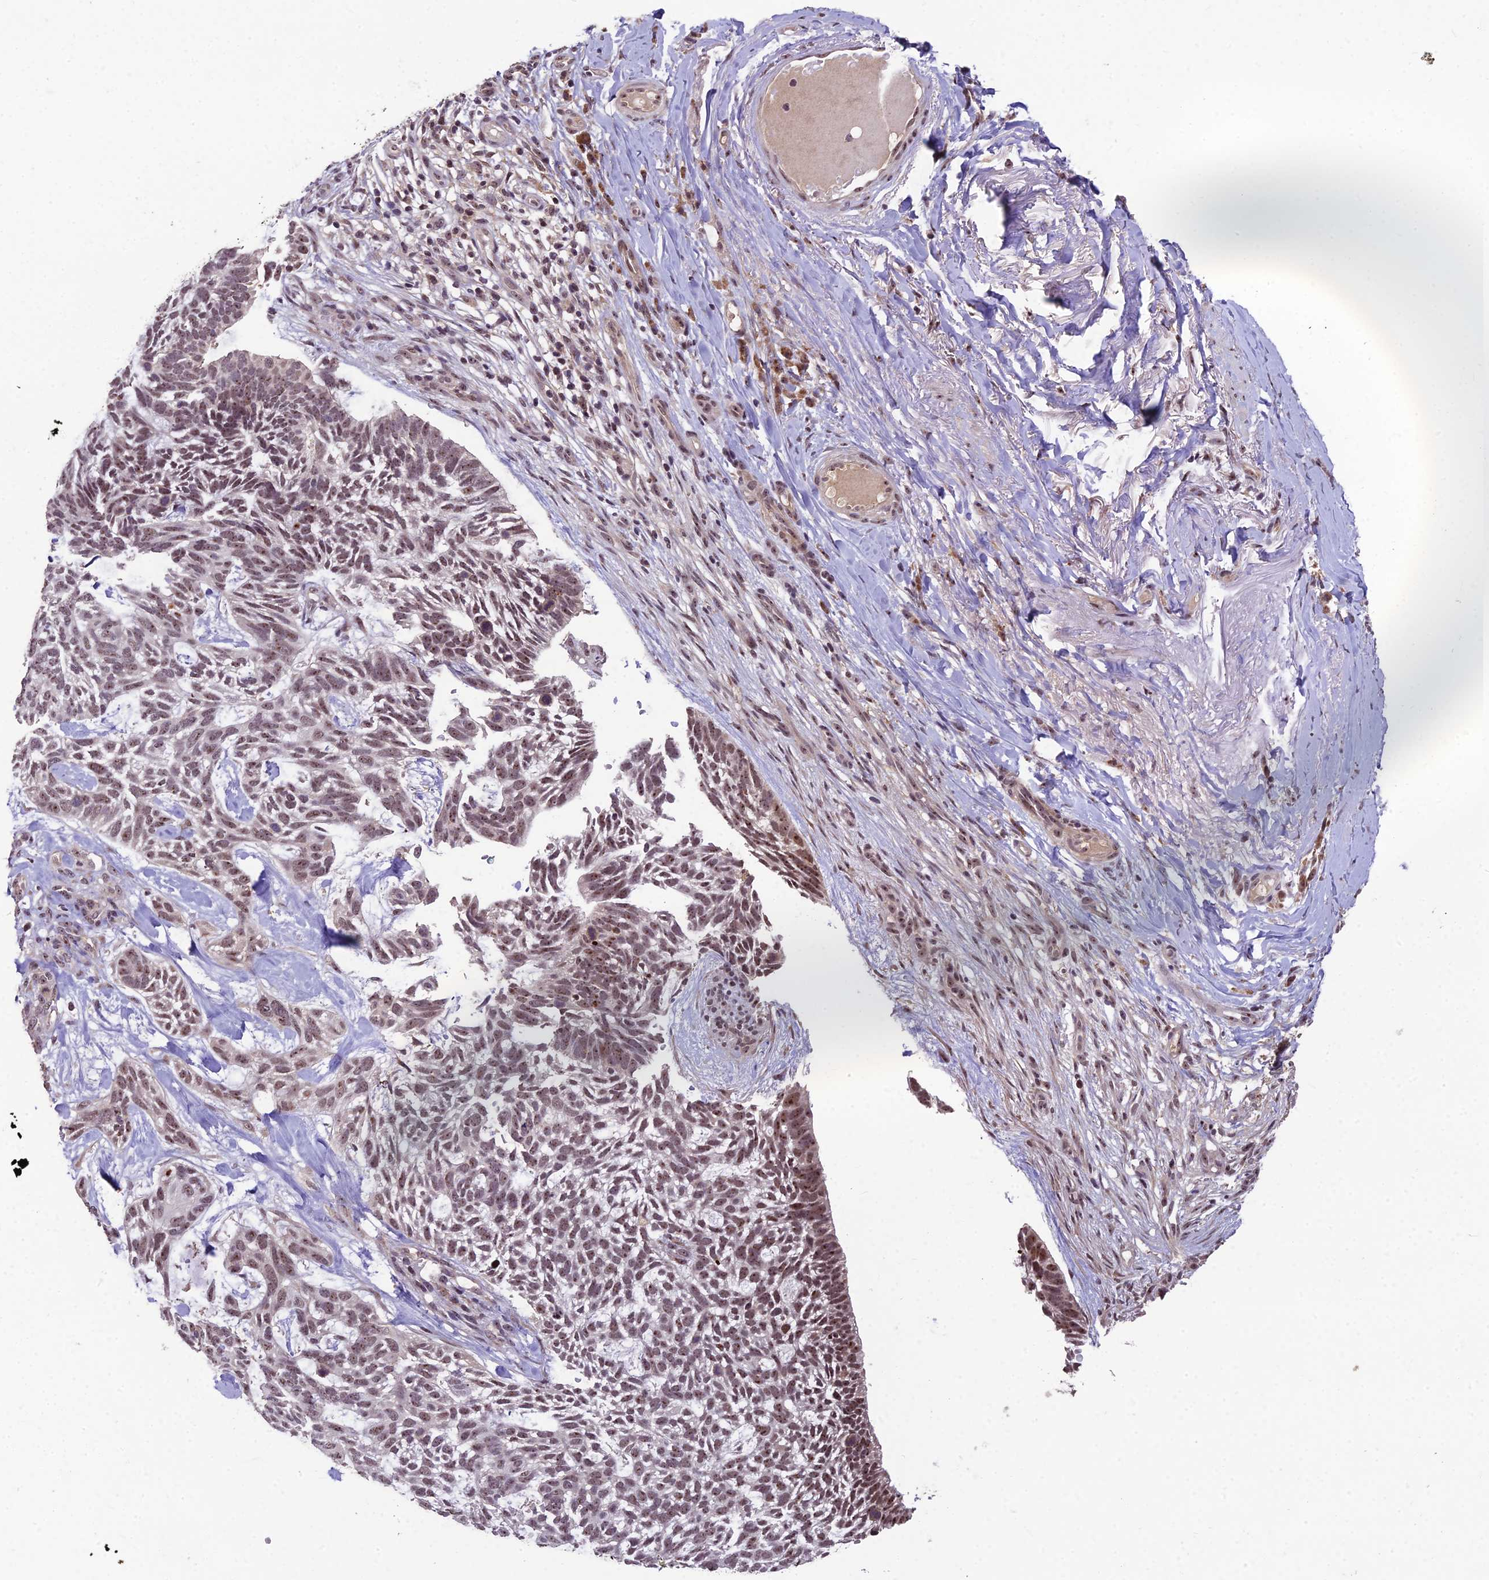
{"staining": {"intensity": "moderate", "quantity": "25%-75%", "location": "nuclear"}, "tissue": "skin cancer", "cell_type": "Tumor cells", "image_type": "cancer", "snomed": [{"axis": "morphology", "description": "Basal cell carcinoma"}, {"axis": "topography", "description": "Skin"}], "caption": "Tumor cells exhibit moderate nuclear positivity in about 25%-75% of cells in skin basal cell carcinoma.", "gene": "ZNF333", "patient": {"sex": "male", "age": 88}}